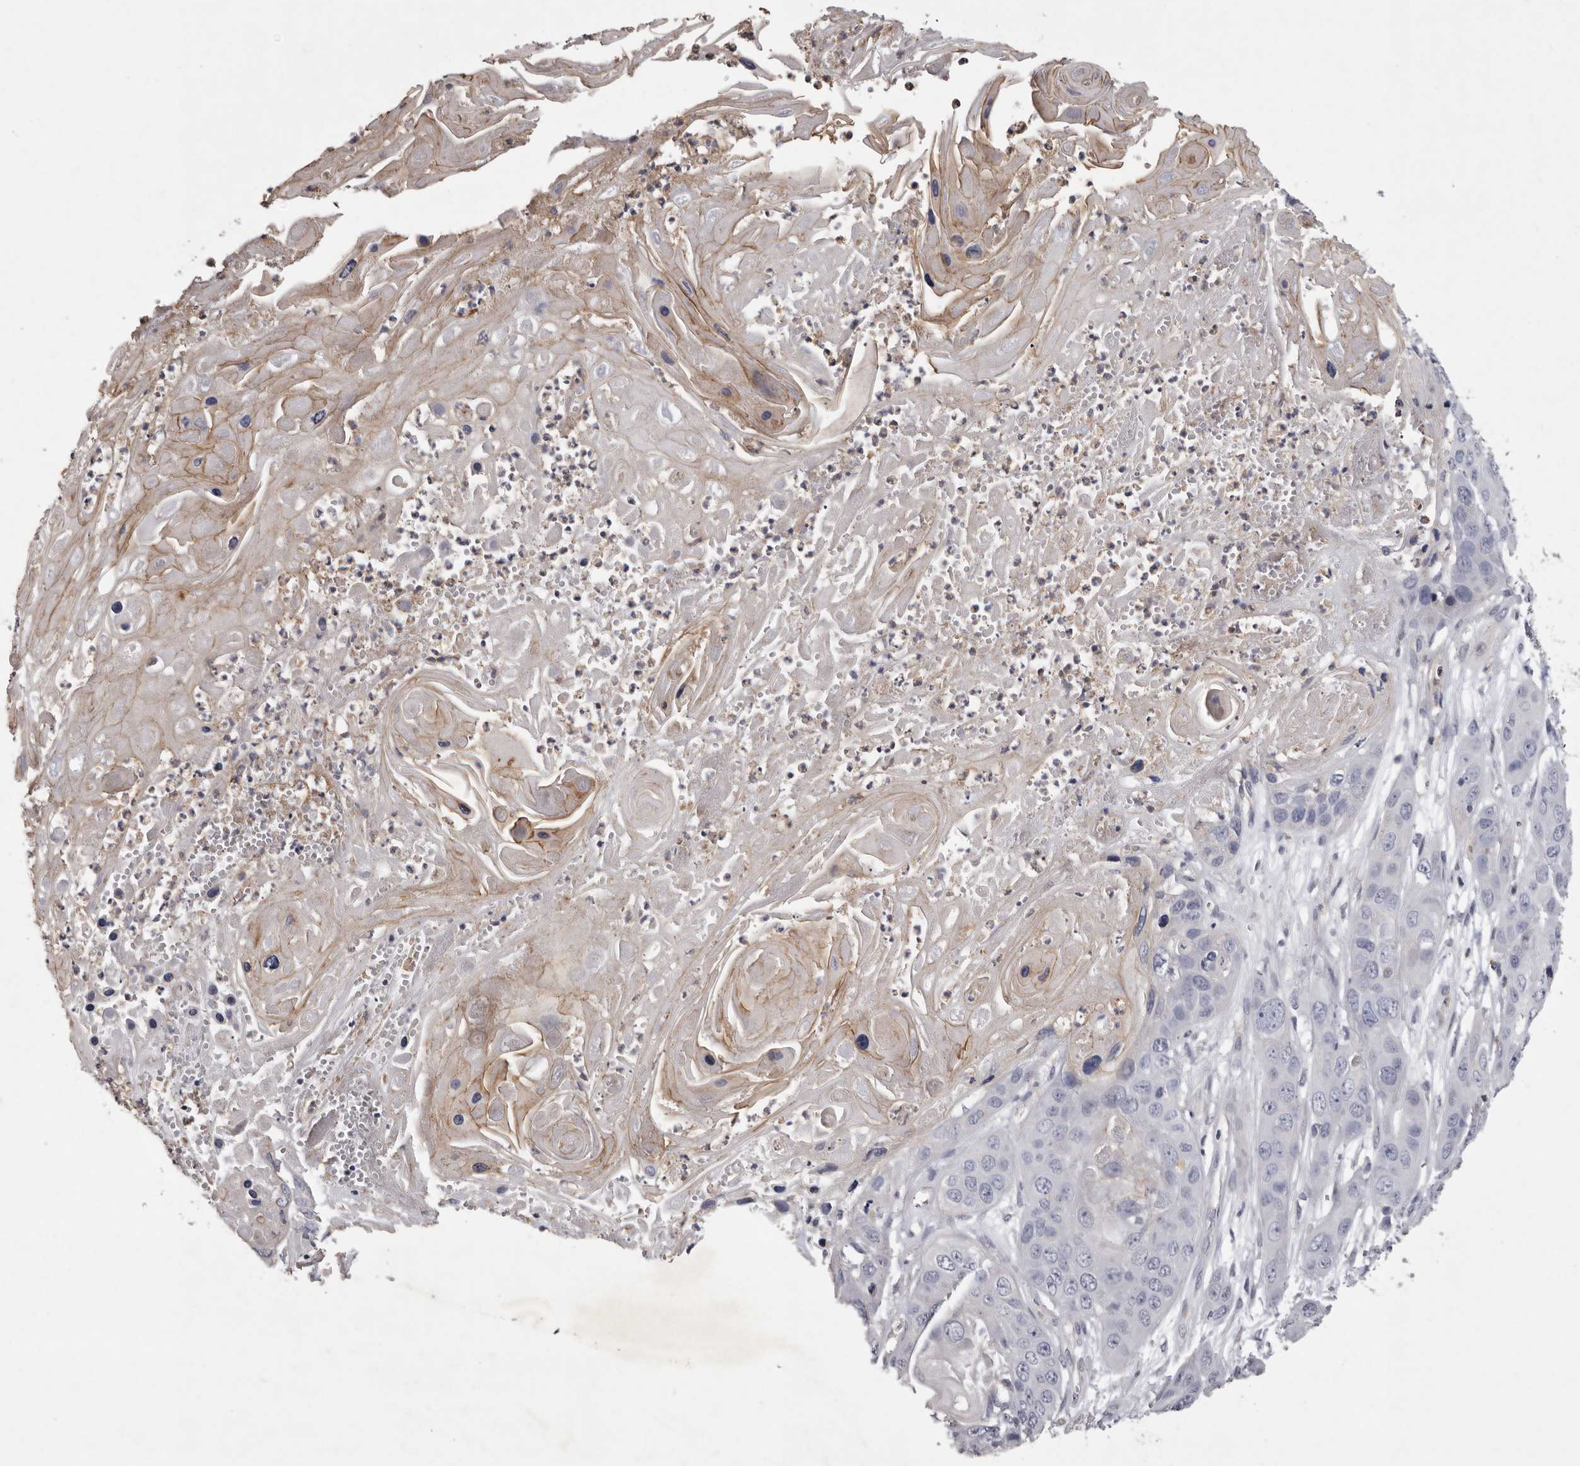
{"staining": {"intensity": "weak", "quantity": "25%-75%", "location": "cytoplasmic/membranous"}, "tissue": "skin cancer", "cell_type": "Tumor cells", "image_type": "cancer", "snomed": [{"axis": "morphology", "description": "Squamous cell carcinoma, NOS"}, {"axis": "topography", "description": "Skin"}], "caption": "Weak cytoplasmic/membranous protein expression is identified in about 25%-75% of tumor cells in skin cancer. Using DAB (brown) and hematoxylin (blue) stains, captured at high magnification using brightfield microscopy.", "gene": "NKAIN4", "patient": {"sex": "male", "age": 55}}